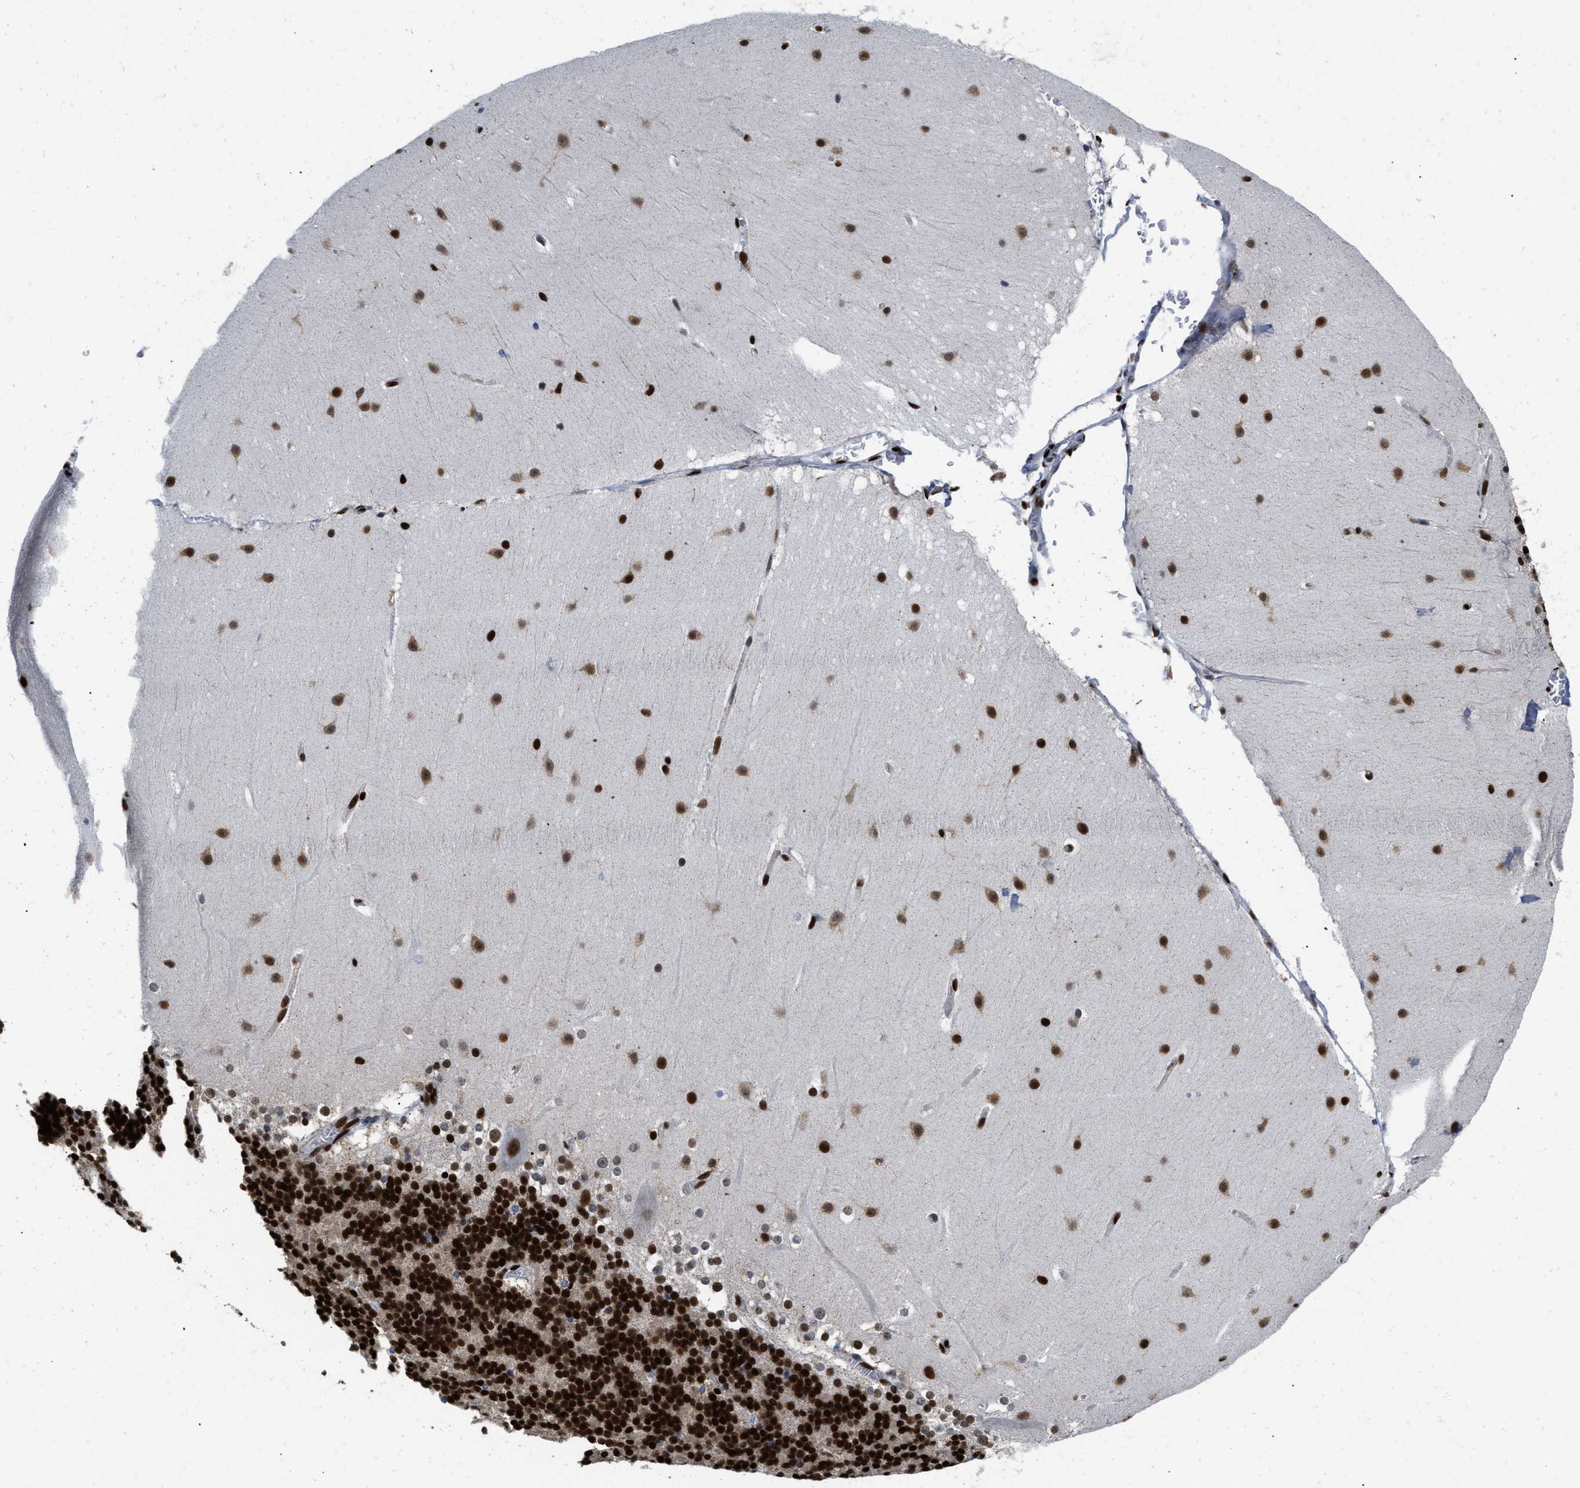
{"staining": {"intensity": "strong", "quantity": ">75%", "location": "nuclear"}, "tissue": "cerebellum", "cell_type": "Cells in granular layer", "image_type": "normal", "snomed": [{"axis": "morphology", "description": "Normal tissue, NOS"}, {"axis": "topography", "description": "Cerebellum"}], "caption": "A brown stain labels strong nuclear positivity of a protein in cells in granular layer of unremarkable human cerebellum.", "gene": "CREB1", "patient": {"sex": "female", "age": 19}}